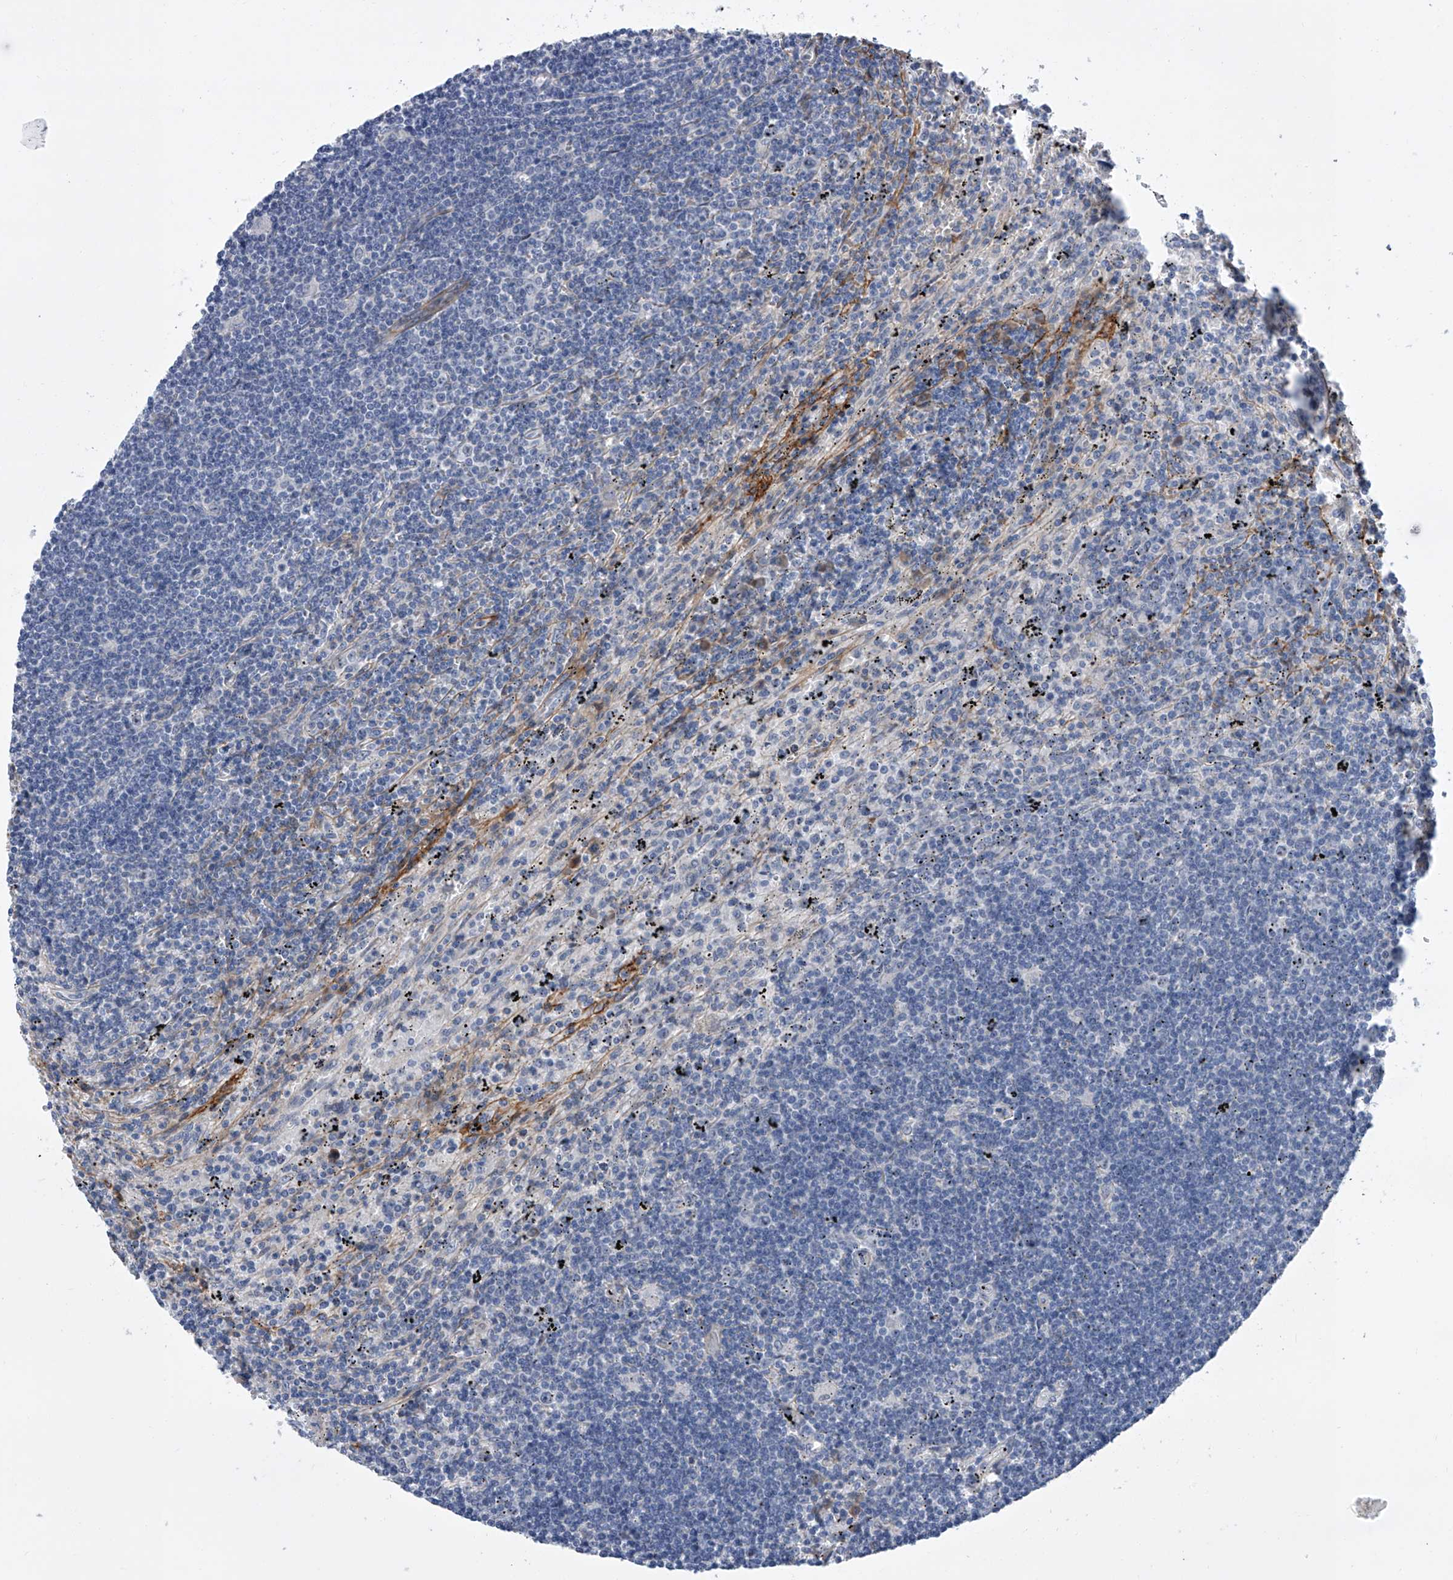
{"staining": {"intensity": "negative", "quantity": "none", "location": "none"}, "tissue": "lymphoma", "cell_type": "Tumor cells", "image_type": "cancer", "snomed": [{"axis": "morphology", "description": "Malignant lymphoma, non-Hodgkin's type, Low grade"}, {"axis": "topography", "description": "Spleen"}], "caption": "Protein analysis of lymphoma demonstrates no significant staining in tumor cells.", "gene": "ALG14", "patient": {"sex": "male", "age": 76}}